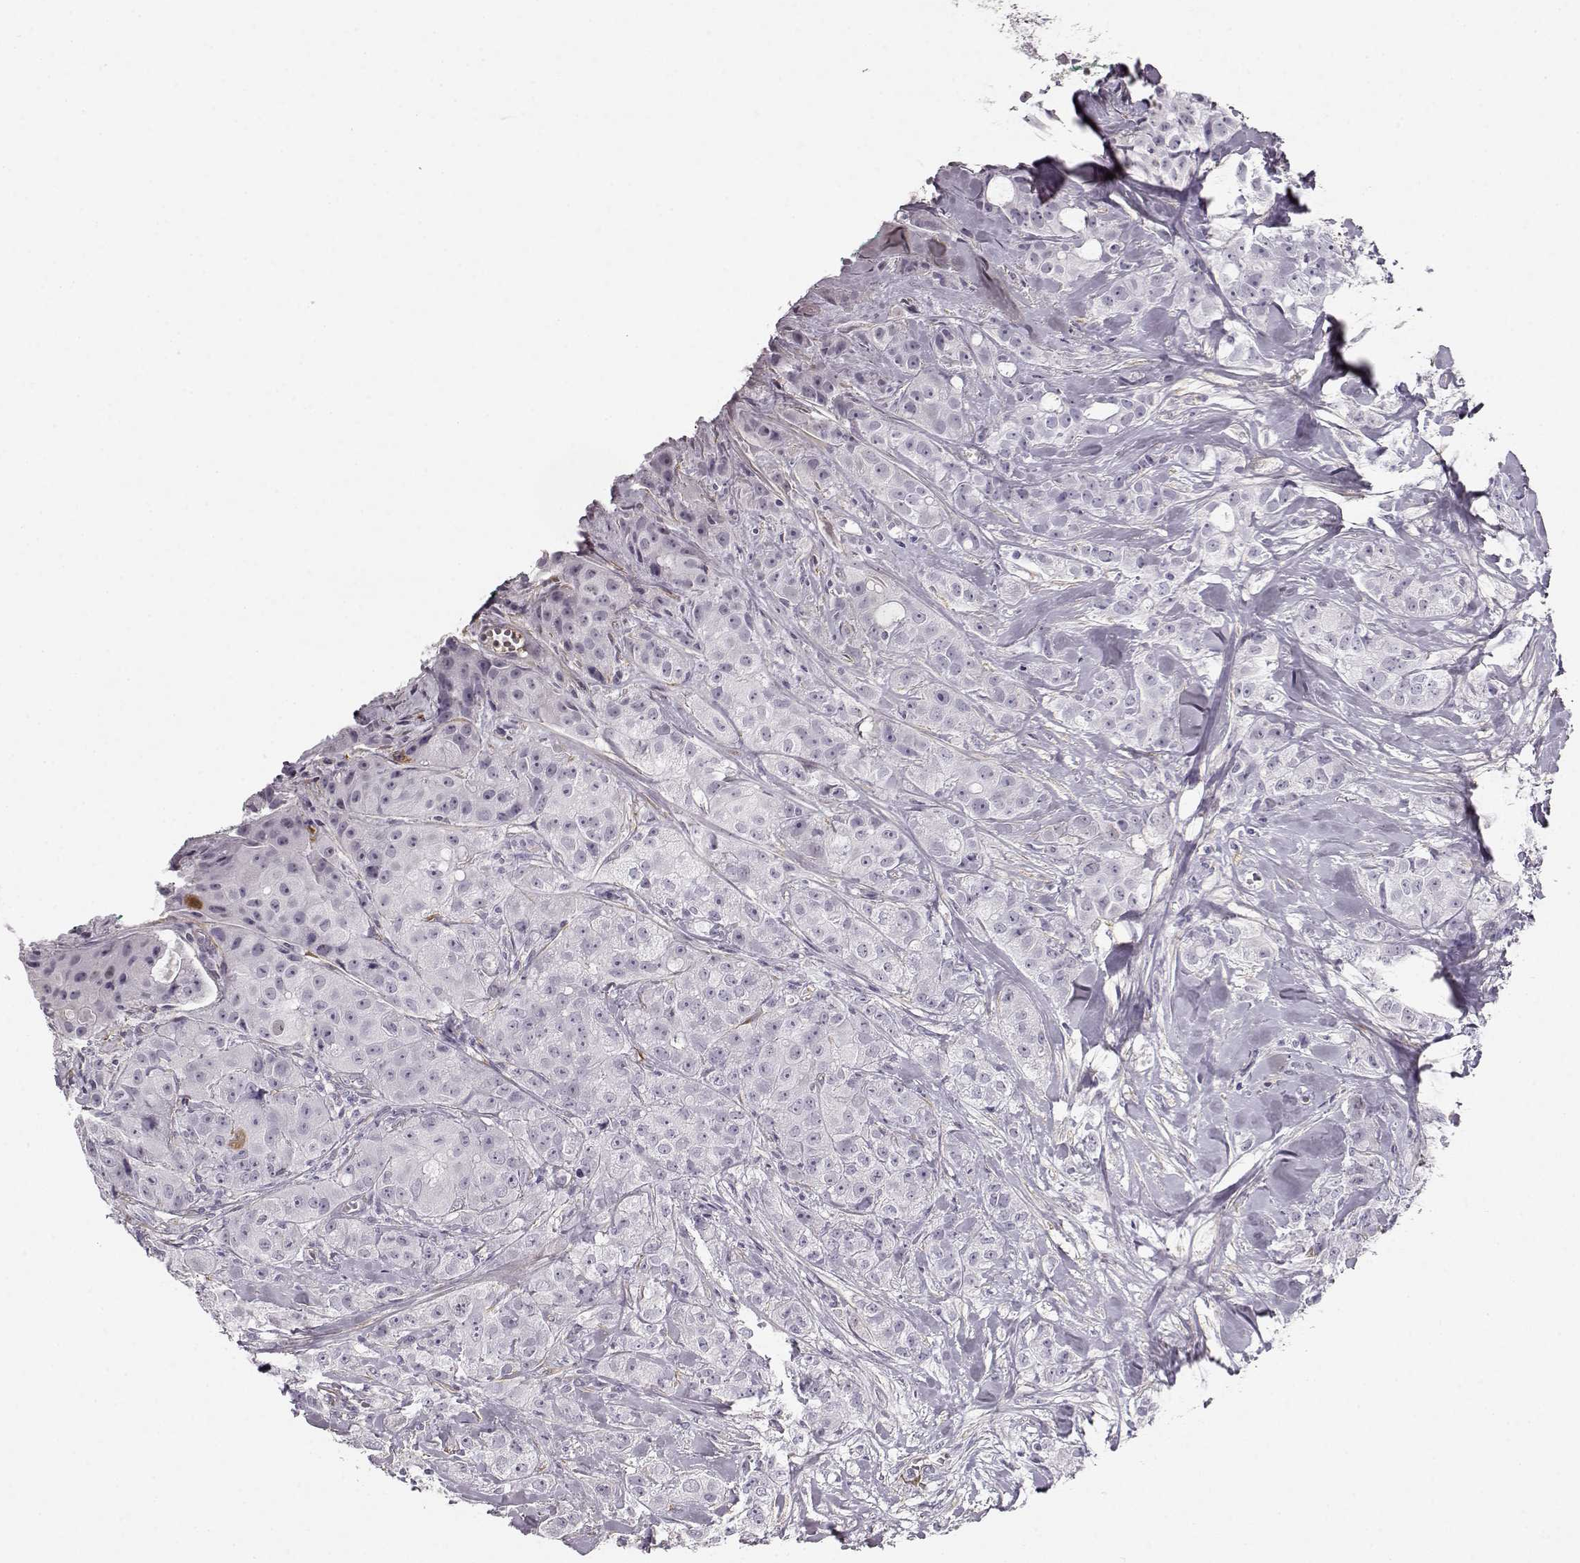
{"staining": {"intensity": "negative", "quantity": "none", "location": "none"}, "tissue": "breast cancer", "cell_type": "Tumor cells", "image_type": "cancer", "snomed": [{"axis": "morphology", "description": "Duct carcinoma"}, {"axis": "topography", "description": "Breast"}], "caption": "An IHC photomicrograph of infiltrating ductal carcinoma (breast) is shown. There is no staining in tumor cells of infiltrating ductal carcinoma (breast).", "gene": "TRIM69", "patient": {"sex": "female", "age": 43}}